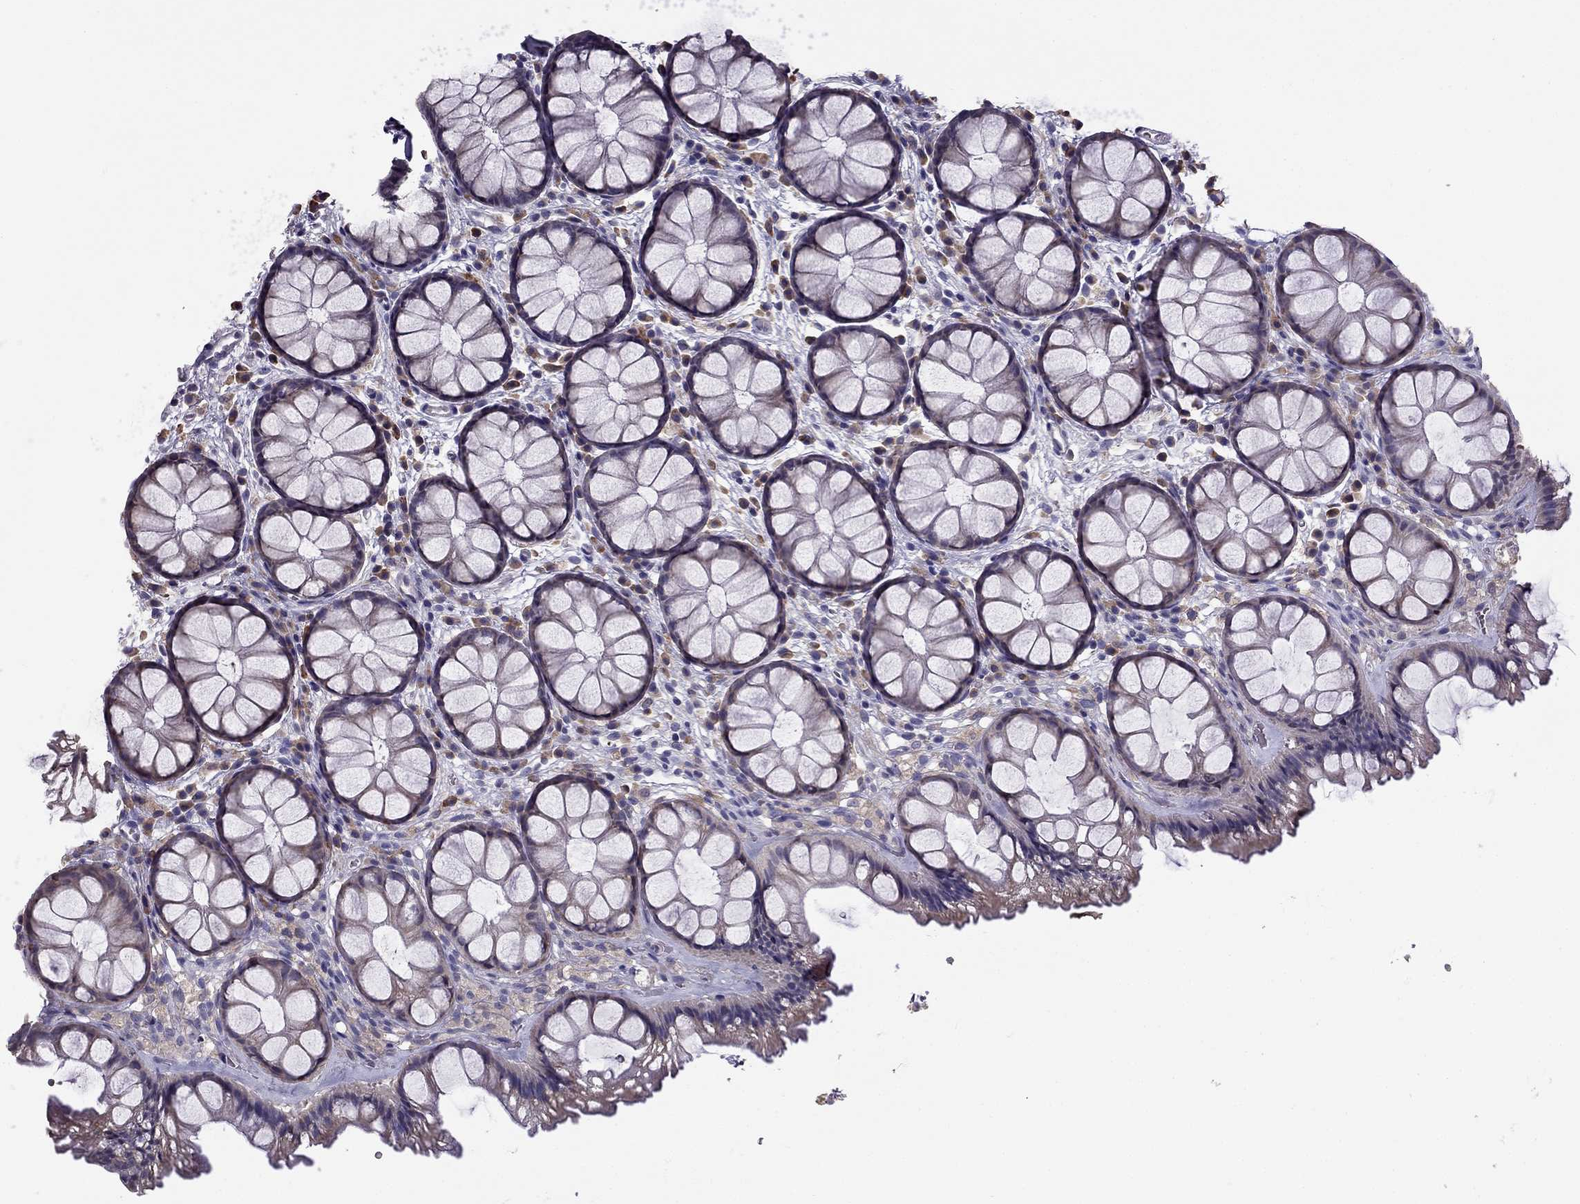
{"staining": {"intensity": "negative", "quantity": "none", "location": "none"}, "tissue": "rectum", "cell_type": "Glandular cells", "image_type": "normal", "snomed": [{"axis": "morphology", "description": "Normal tissue, NOS"}, {"axis": "topography", "description": "Rectum"}], "caption": "High magnification brightfield microscopy of normal rectum stained with DAB (3,3'-diaminobenzidine) (brown) and counterstained with hematoxylin (blue): glandular cells show no significant expression.", "gene": "CDH9", "patient": {"sex": "female", "age": 62}}